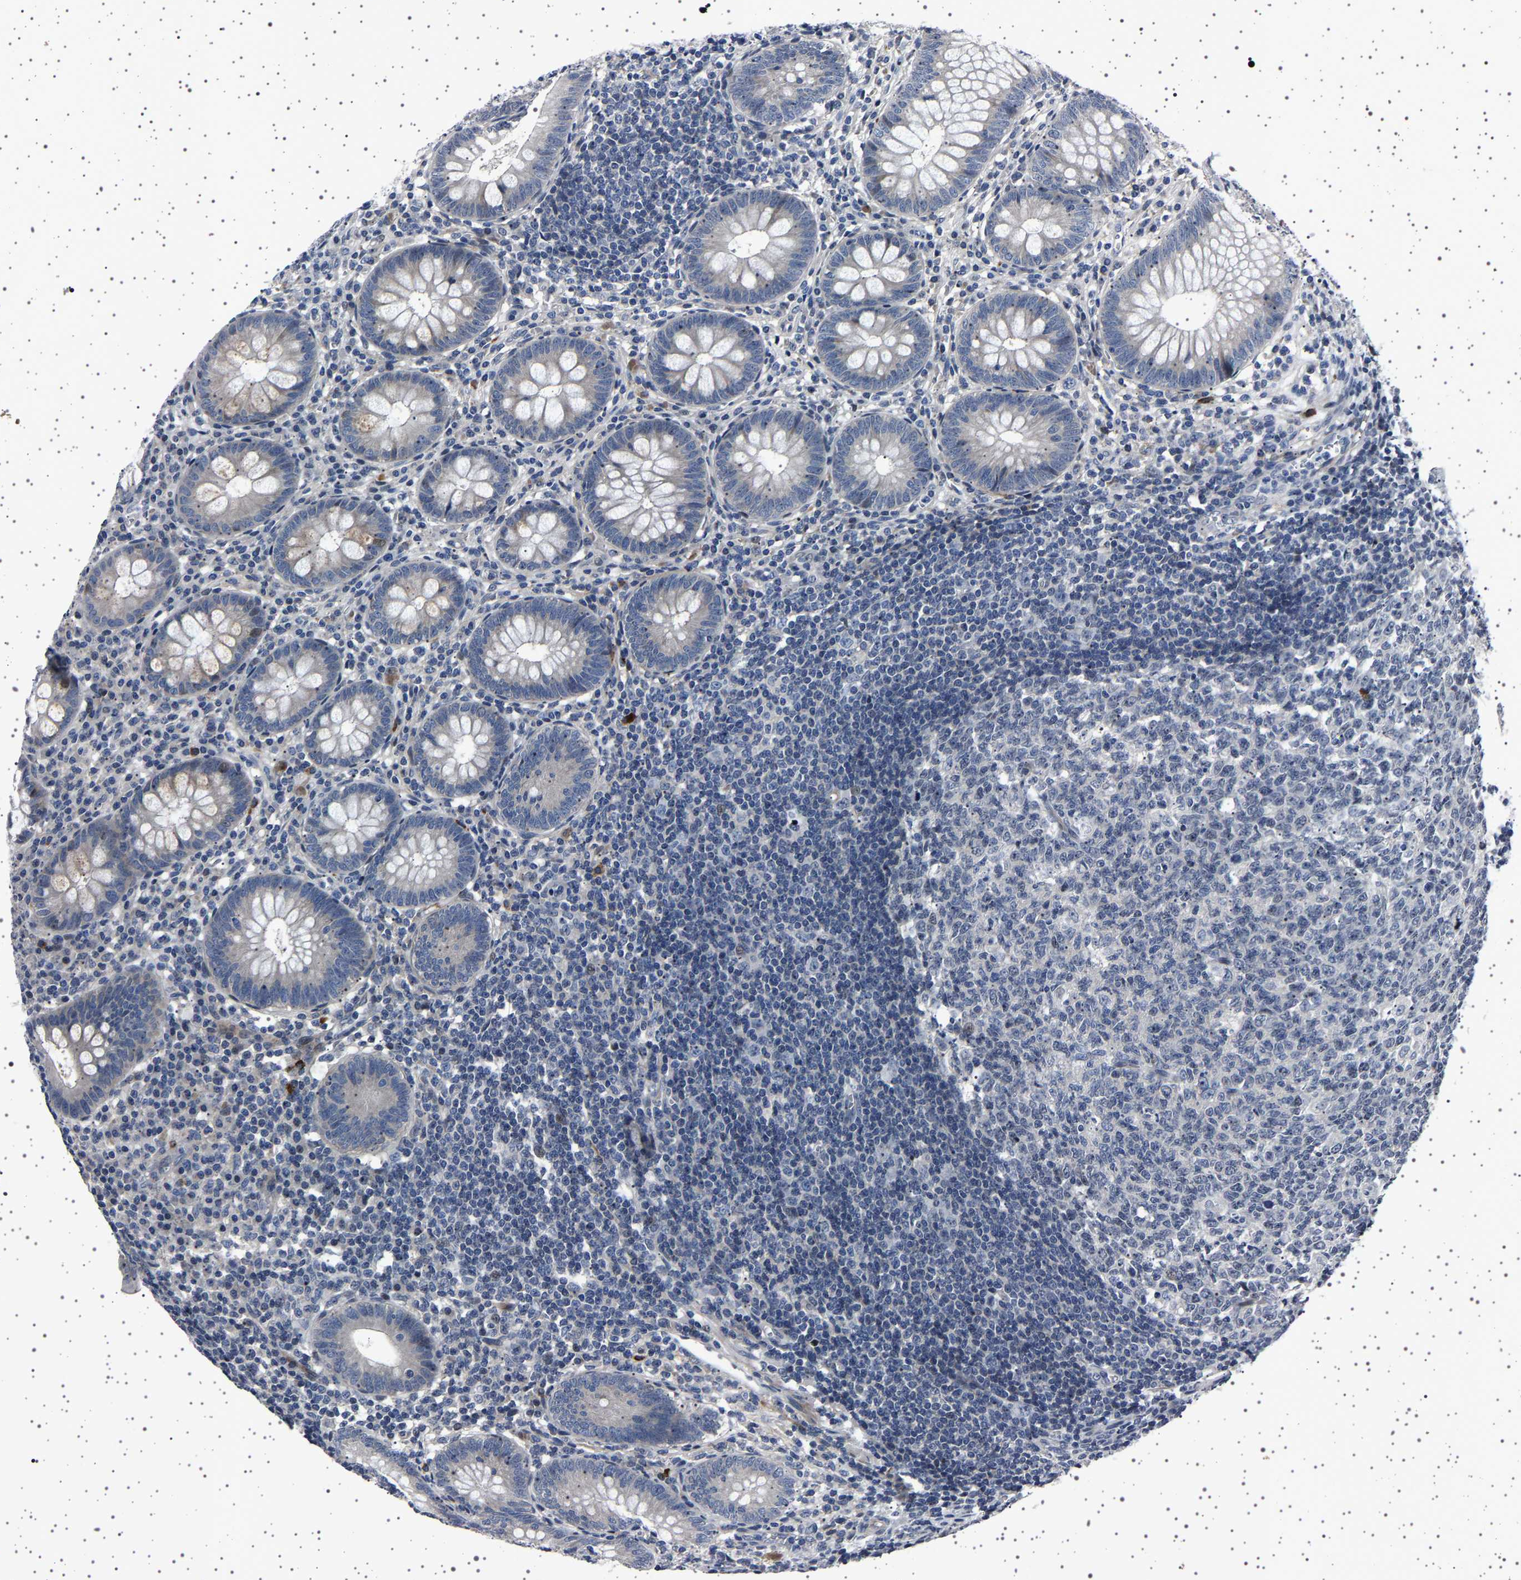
{"staining": {"intensity": "negative", "quantity": "none", "location": "none"}, "tissue": "appendix", "cell_type": "Glandular cells", "image_type": "normal", "snomed": [{"axis": "morphology", "description": "Normal tissue, NOS"}, {"axis": "topography", "description": "Appendix"}], "caption": "An IHC photomicrograph of benign appendix is shown. There is no staining in glandular cells of appendix. The staining is performed using DAB brown chromogen with nuclei counter-stained in using hematoxylin.", "gene": "PAK5", "patient": {"sex": "male", "age": 56}}